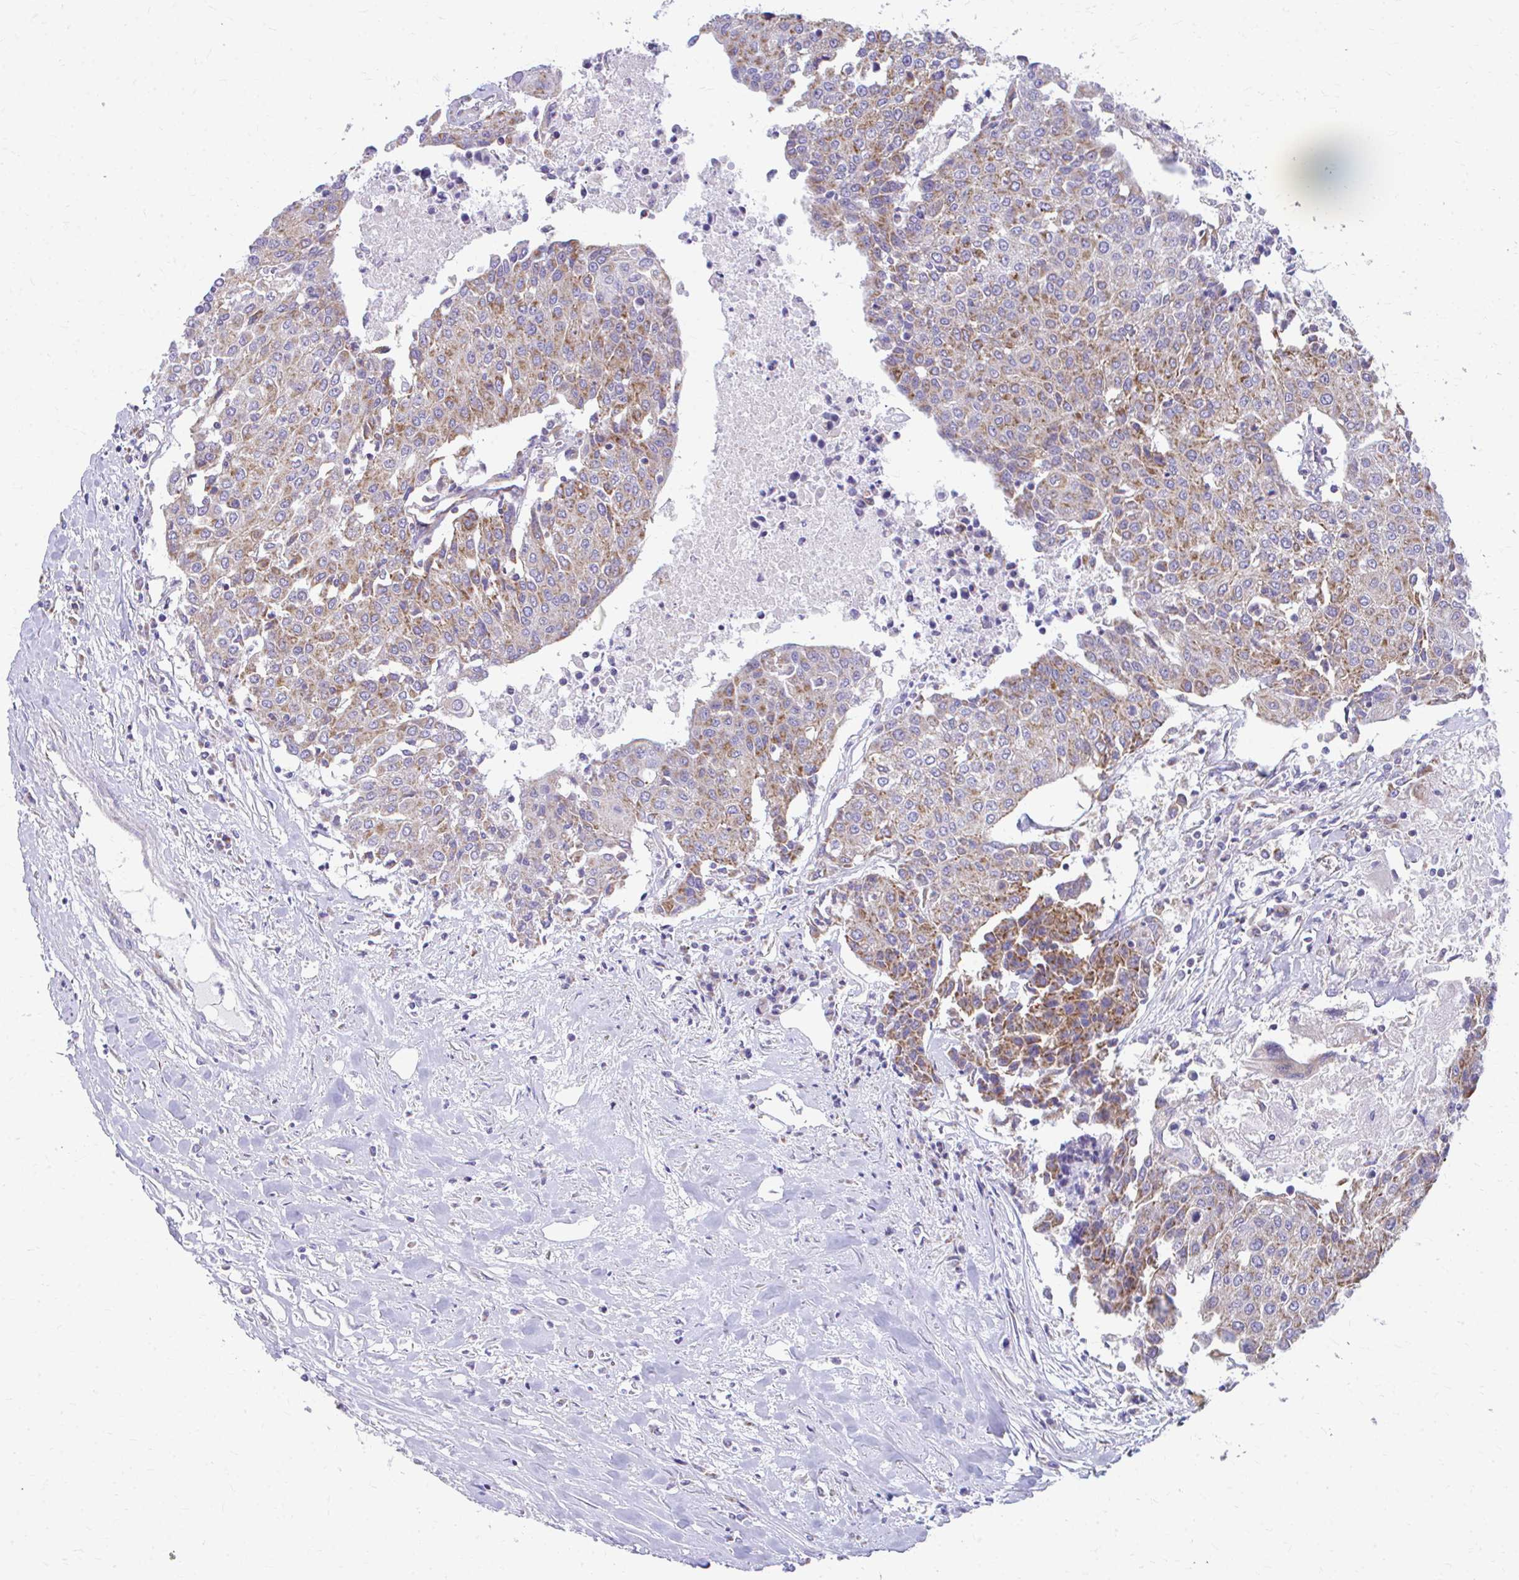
{"staining": {"intensity": "moderate", "quantity": ">75%", "location": "cytoplasmic/membranous"}, "tissue": "urothelial cancer", "cell_type": "Tumor cells", "image_type": "cancer", "snomed": [{"axis": "morphology", "description": "Urothelial carcinoma, High grade"}, {"axis": "topography", "description": "Urinary bladder"}], "caption": "Tumor cells reveal moderate cytoplasmic/membranous positivity in approximately >75% of cells in urothelial carcinoma (high-grade). The protein is shown in brown color, while the nuclei are stained blue.", "gene": "MRPL19", "patient": {"sex": "female", "age": 85}}